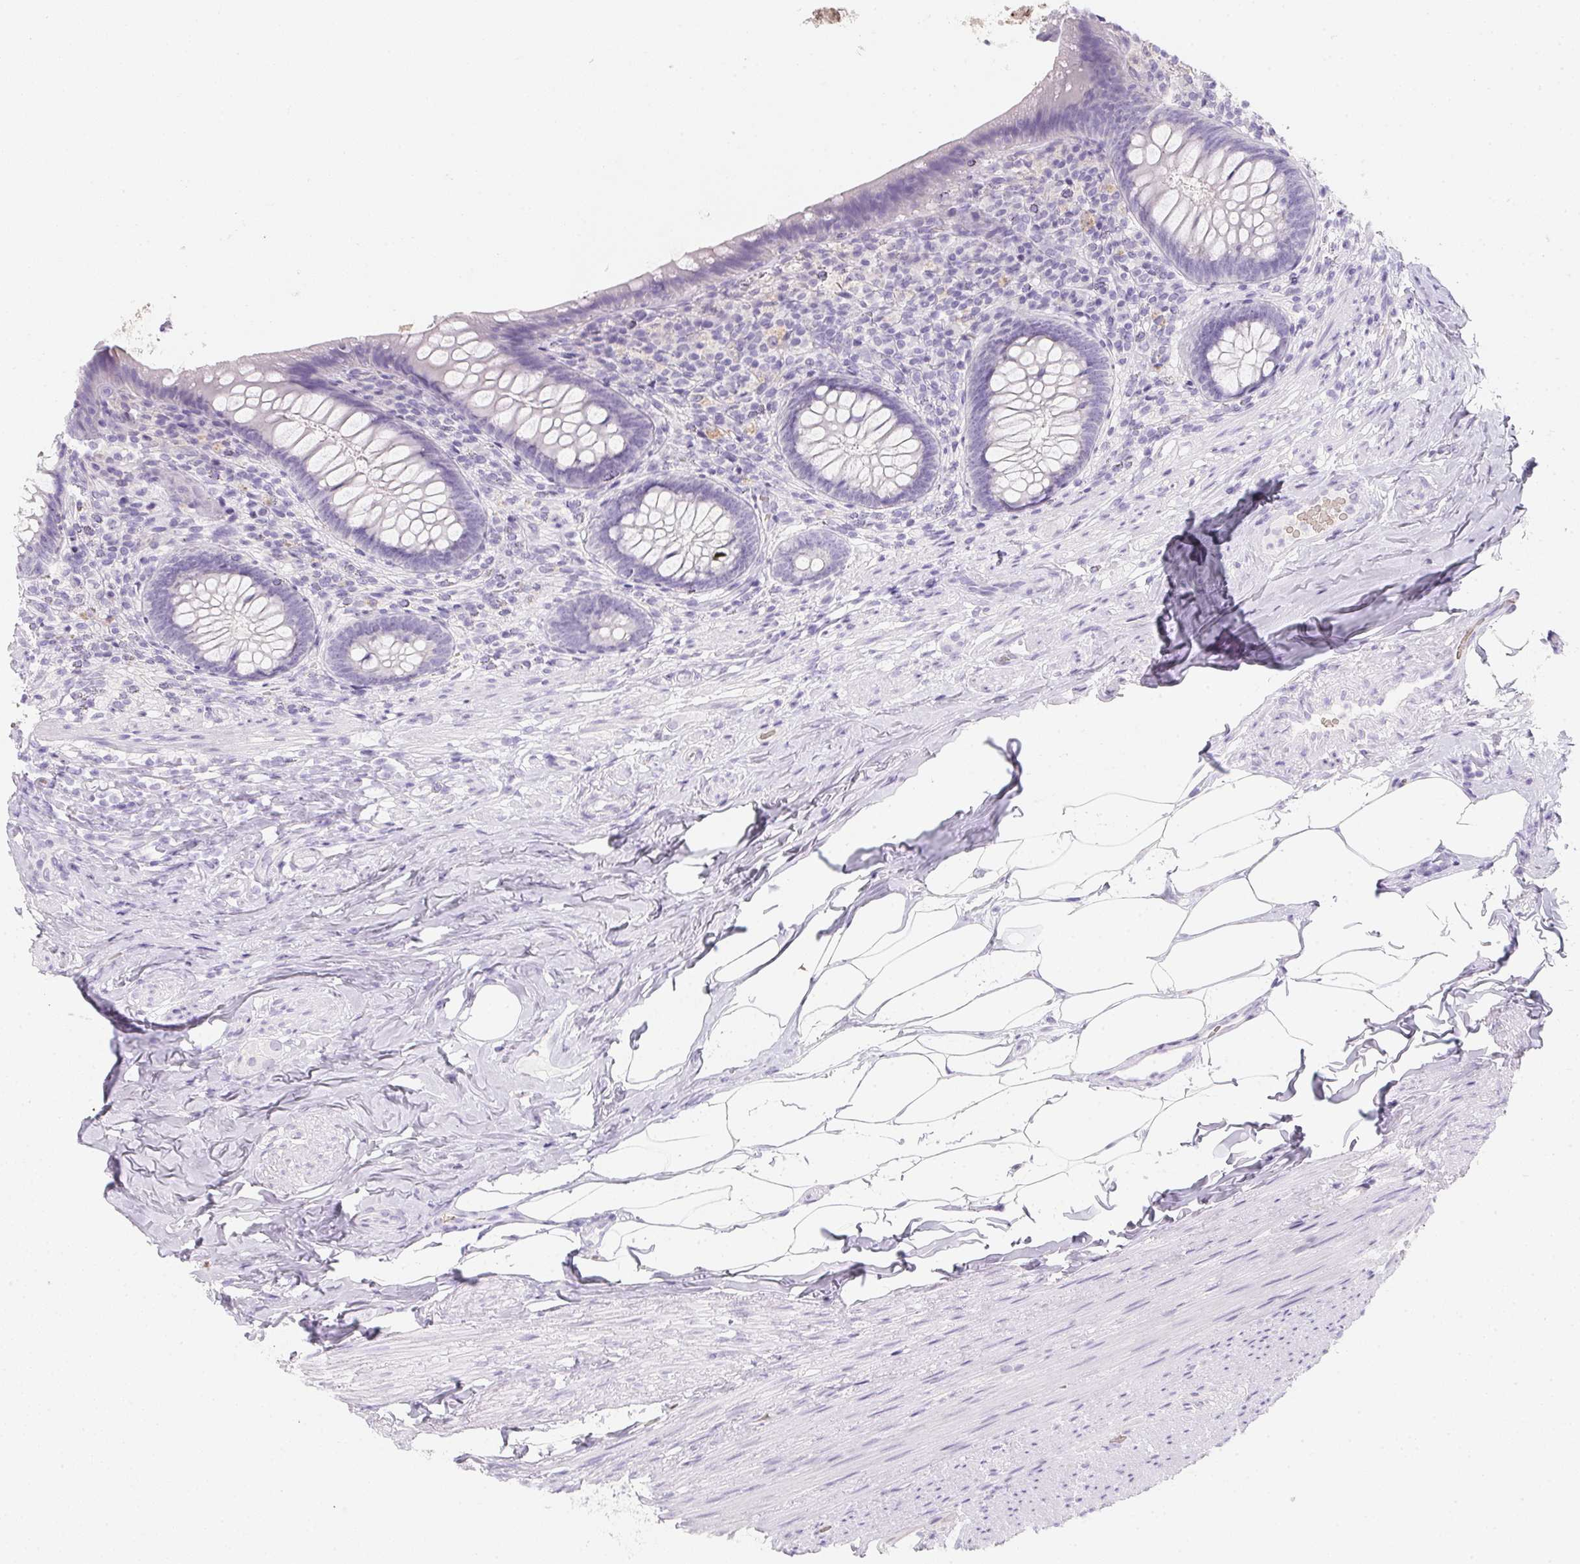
{"staining": {"intensity": "negative", "quantity": "none", "location": "none"}, "tissue": "appendix", "cell_type": "Glandular cells", "image_type": "normal", "snomed": [{"axis": "morphology", "description": "Normal tissue, NOS"}, {"axis": "topography", "description": "Appendix"}], "caption": "The histopathology image shows no staining of glandular cells in unremarkable appendix.", "gene": "DCD", "patient": {"sex": "male", "age": 47}}